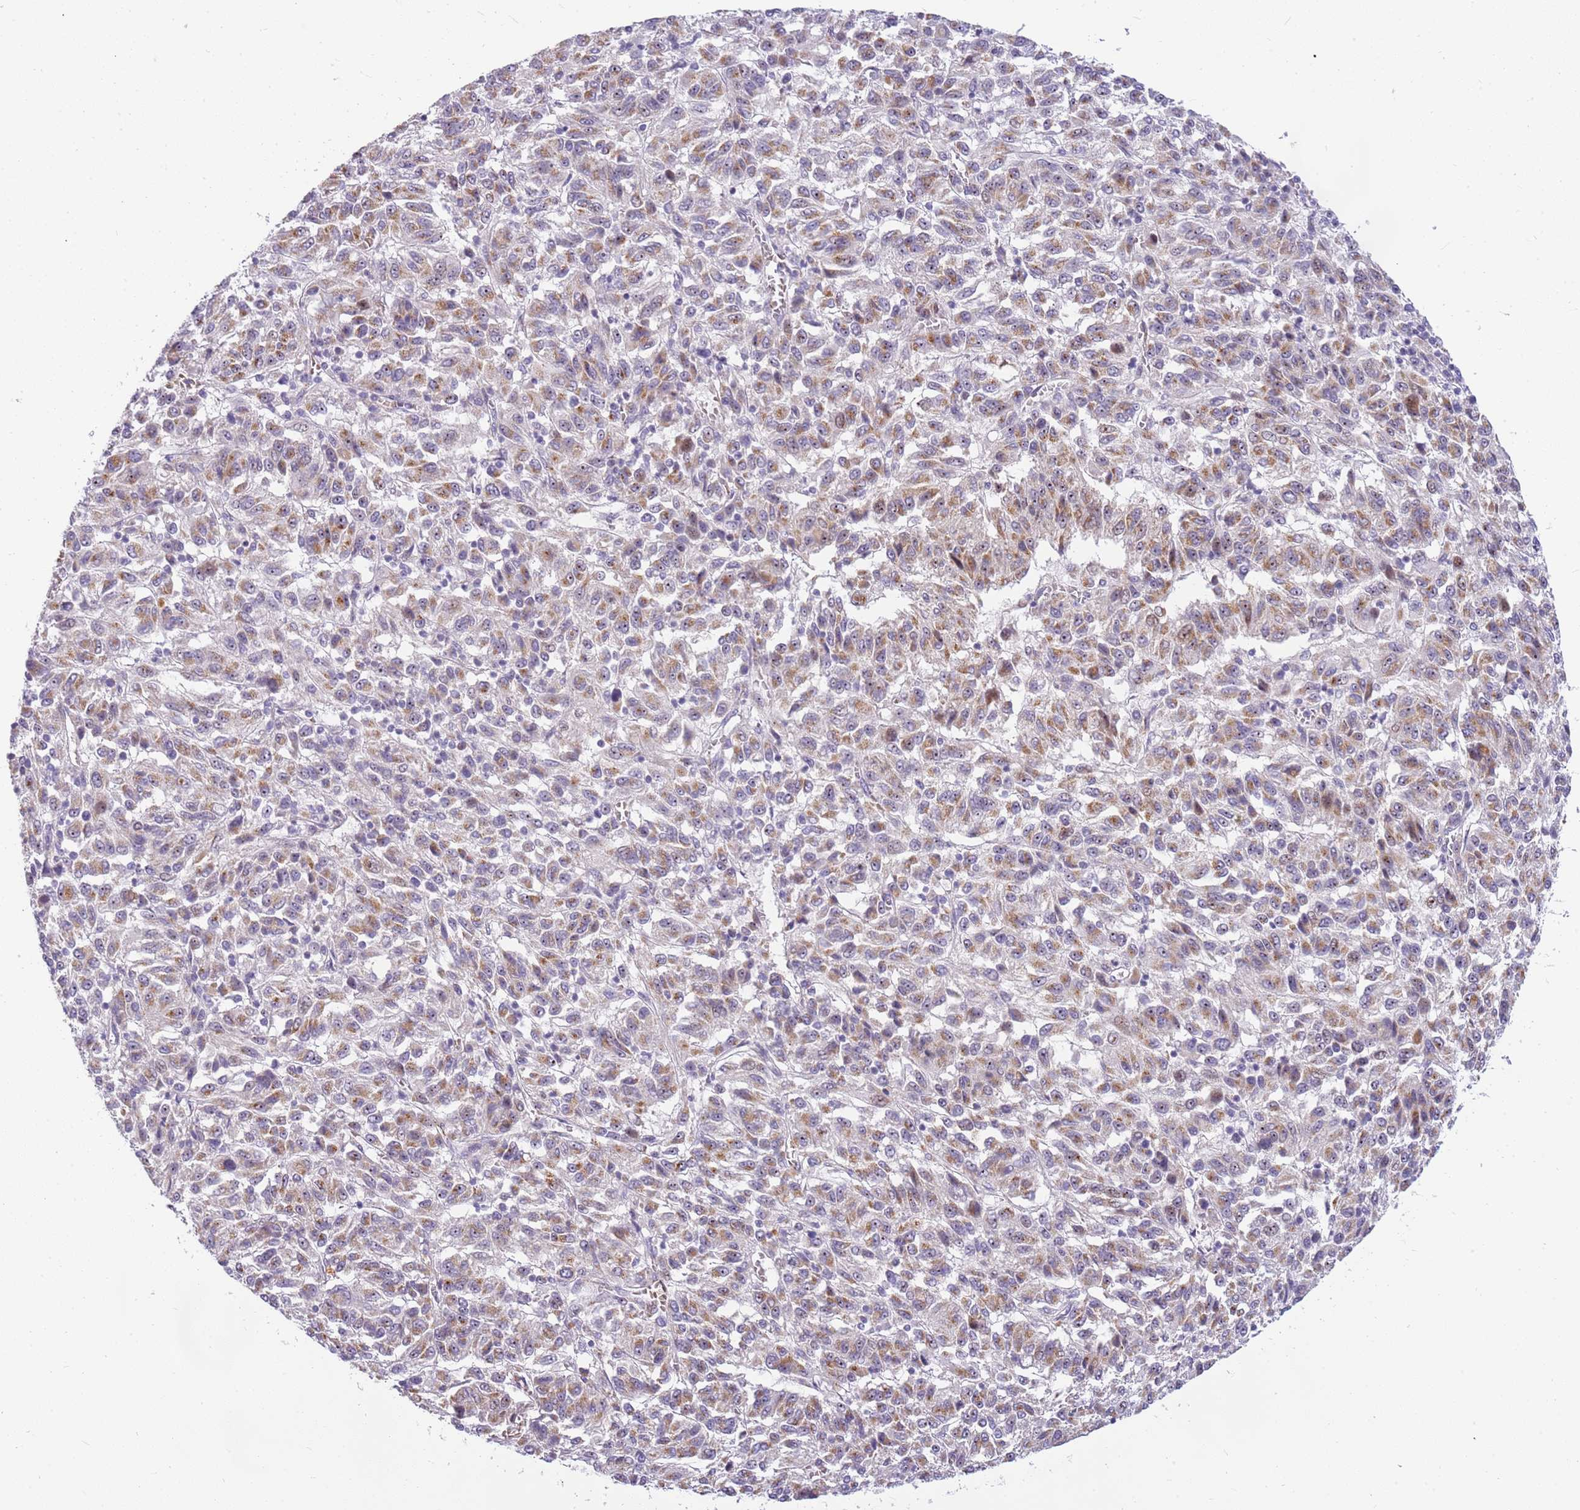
{"staining": {"intensity": "moderate", "quantity": "25%-75%", "location": "cytoplasmic/membranous"}, "tissue": "melanoma", "cell_type": "Tumor cells", "image_type": "cancer", "snomed": [{"axis": "morphology", "description": "Malignant melanoma, Metastatic site"}, {"axis": "topography", "description": "Lung"}], "caption": "Immunohistochemical staining of melanoma exhibits medium levels of moderate cytoplasmic/membranous protein expression in approximately 25%-75% of tumor cells. The protein of interest is stained brown, and the nuclei are stained in blue (DAB (3,3'-diaminobenzidine) IHC with brightfield microscopy, high magnification).", "gene": "DNAJA3", "patient": {"sex": "male", "age": 64}}